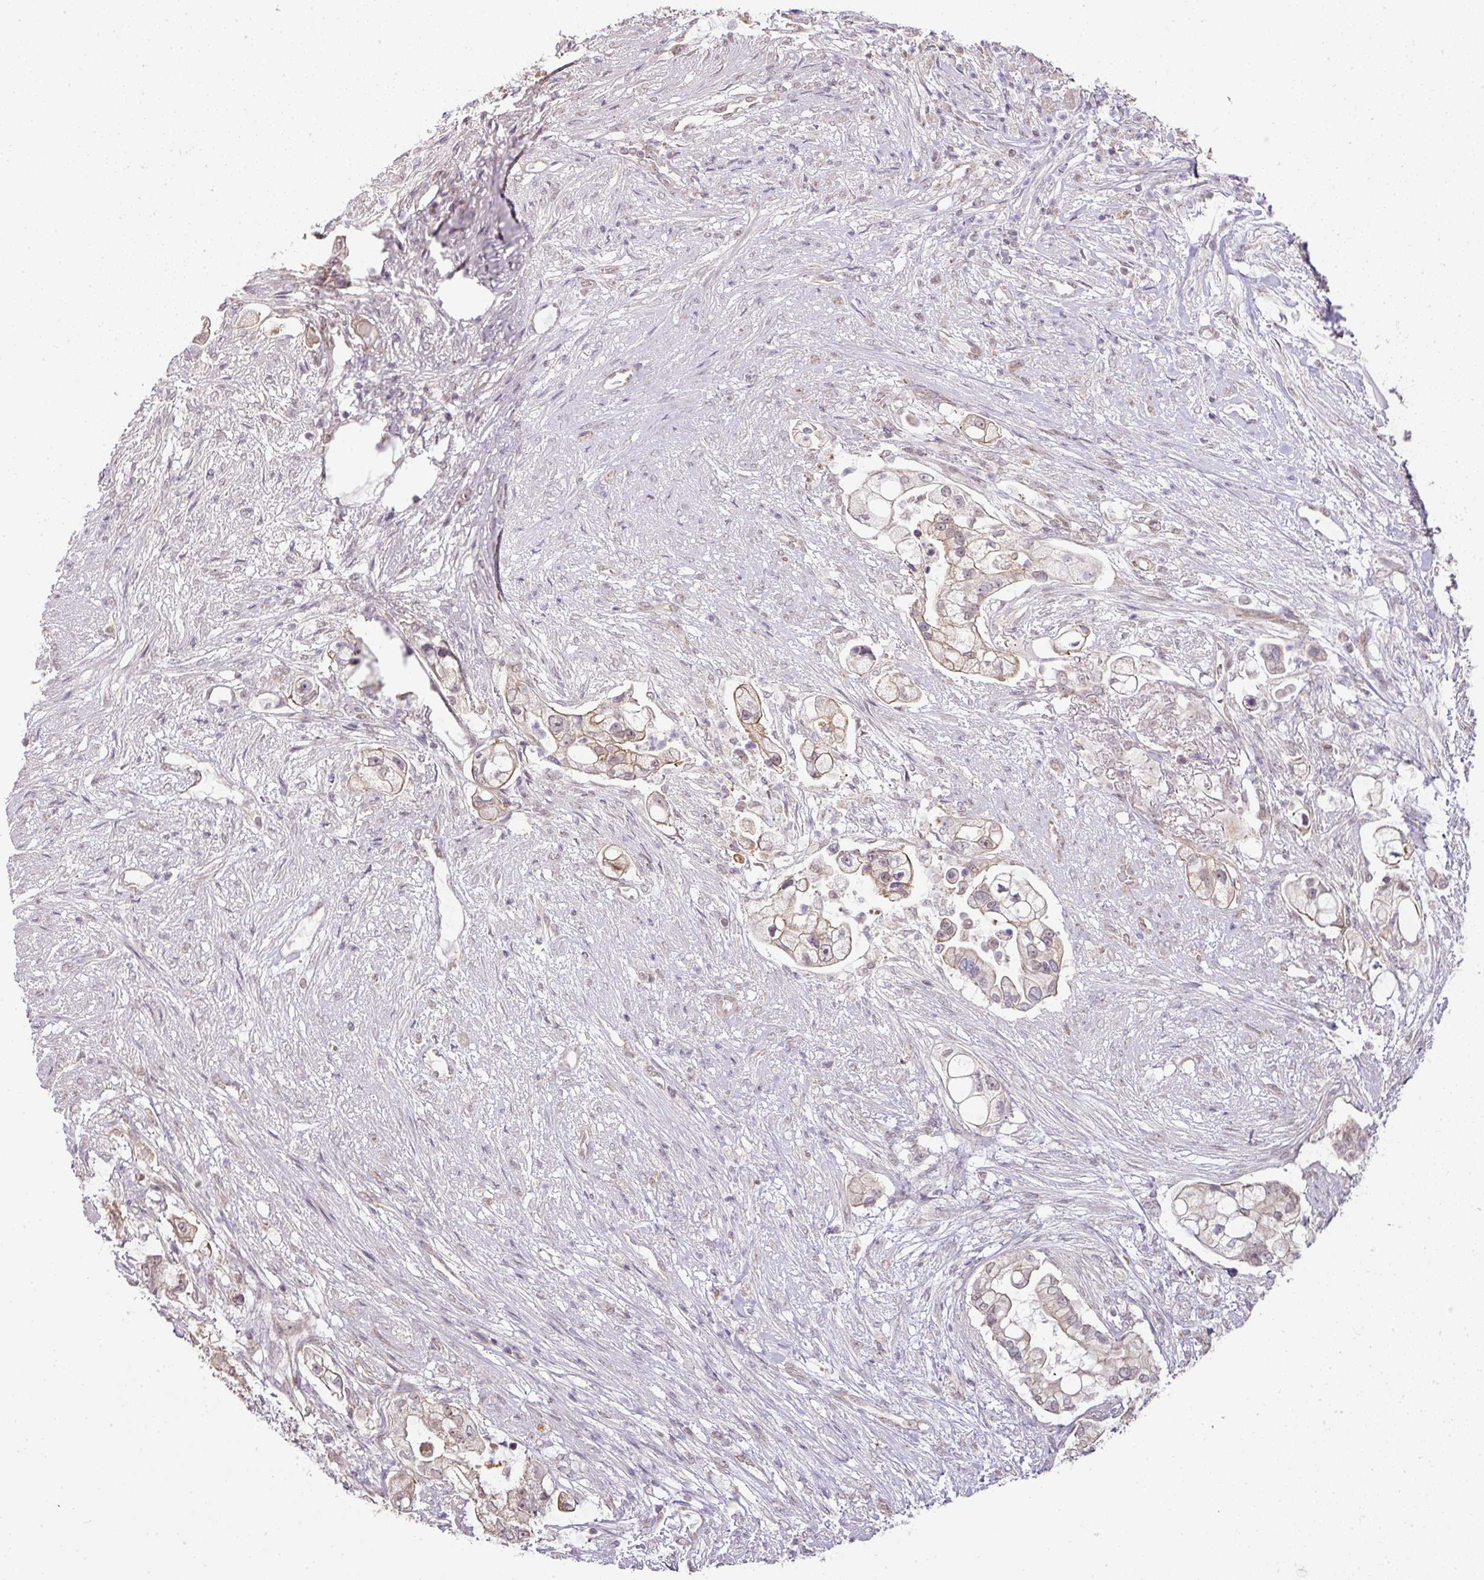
{"staining": {"intensity": "moderate", "quantity": ">75%", "location": "cytoplasmic/membranous"}, "tissue": "pancreatic cancer", "cell_type": "Tumor cells", "image_type": "cancer", "snomed": [{"axis": "morphology", "description": "Adenocarcinoma, NOS"}, {"axis": "topography", "description": "Pancreas"}], "caption": "DAB immunohistochemical staining of human pancreatic cancer (adenocarcinoma) demonstrates moderate cytoplasmic/membranous protein expression in about >75% of tumor cells.", "gene": "MYOM2", "patient": {"sex": "female", "age": 69}}